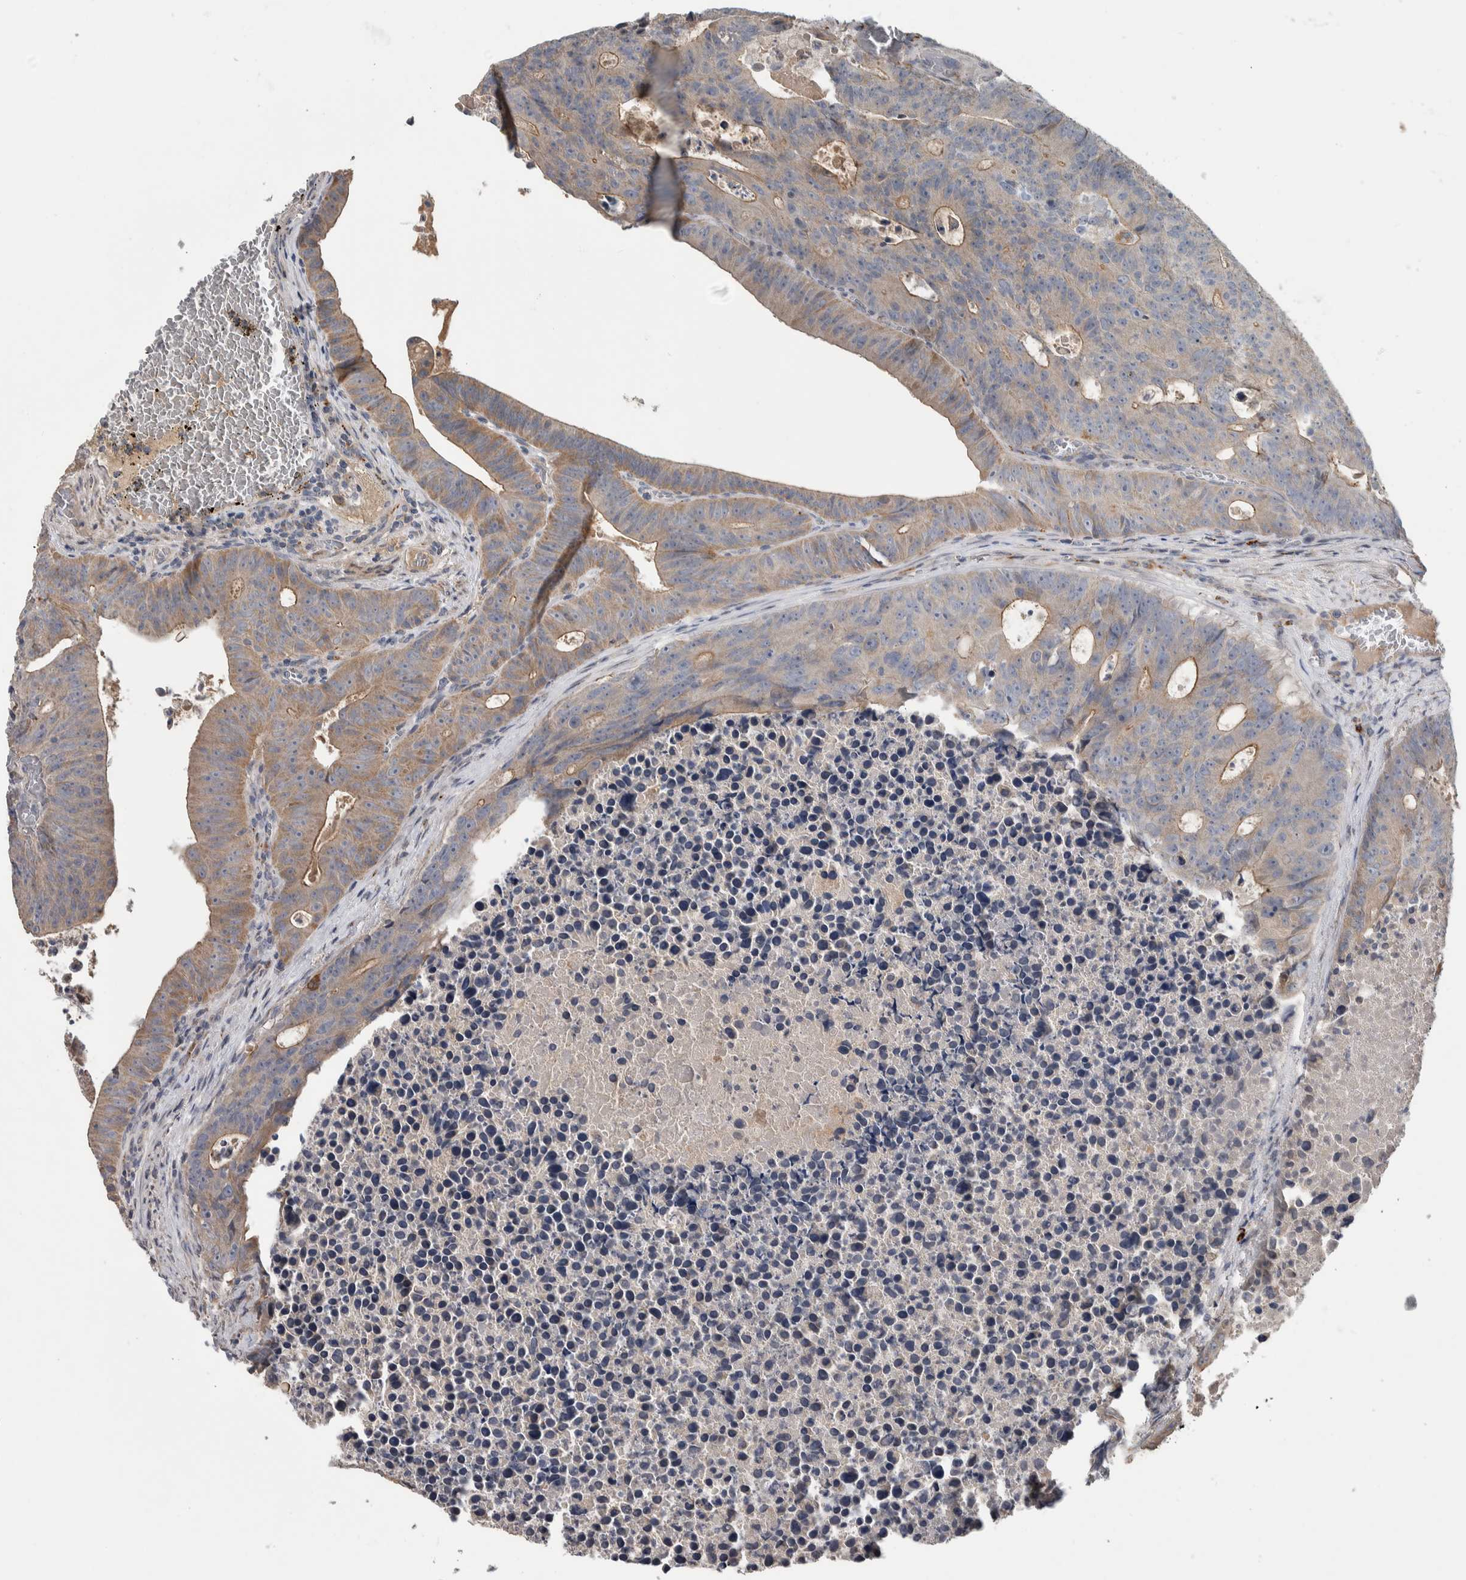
{"staining": {"intensity": "weak", "quantity": "25%-75%", "location": "cytoplasmic/membranous"}, "tissue": "colorectal cancer", "cell_type": "Tumor cells", "image_type": "cancer", "snomed": [{"axis": "morphology", "description": "Adenocarcinoma, NOS"}, {"axis": "topography", "description": "Colon"}], "caption": "About 25%-75% of tumor cells in human colorectal cancer display weak cytoplasmic/membranous protein expression as visualized by brown immunohistochemical staining.", "gene": "FAM83G", "patient": {"sex": "male", "age": 87}}